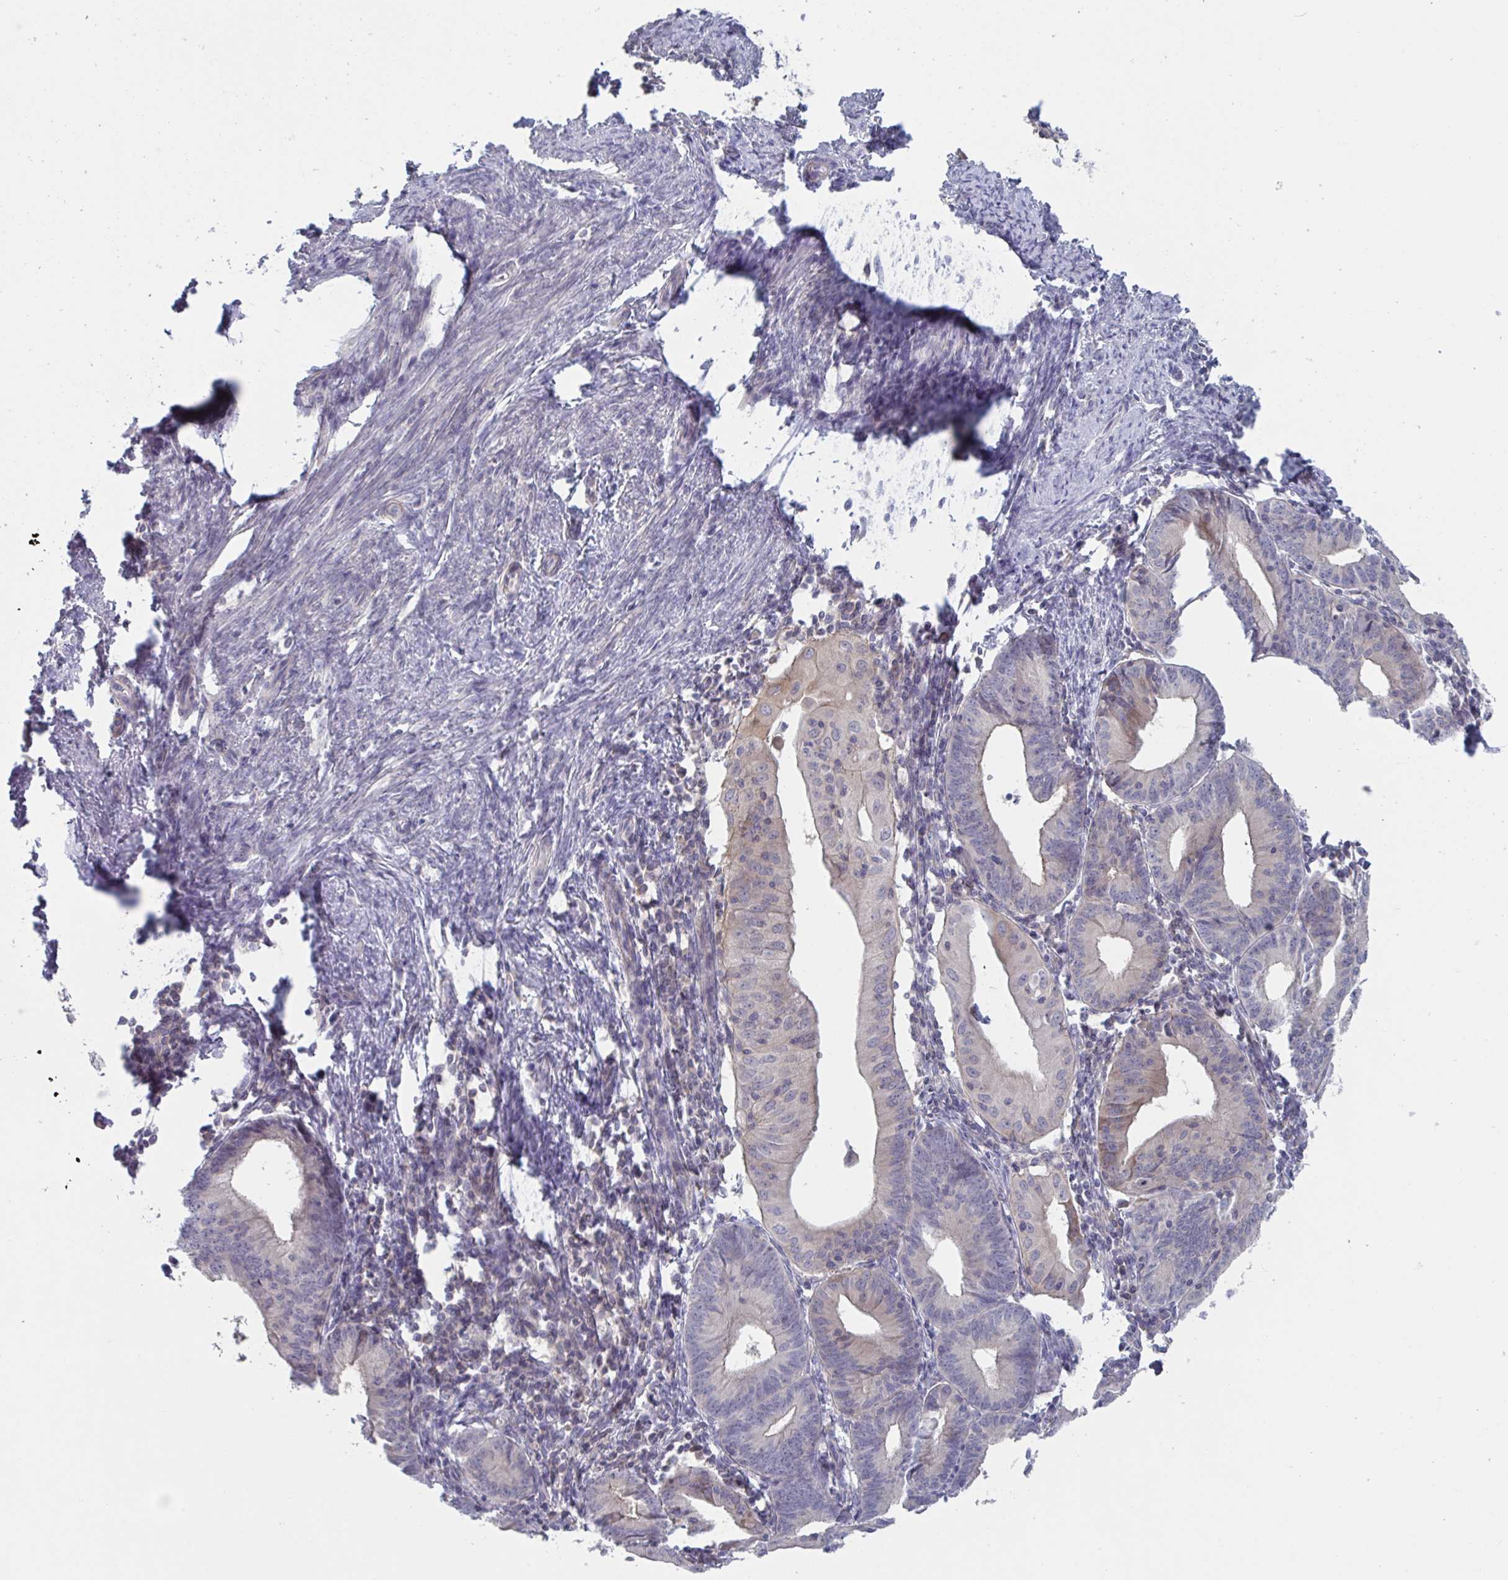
{"staining": {"intensity": "weak", "quantity": "<25%", "location": "cytoplasmic/membranous"}, "tissue": "endometrial cancer", "cell_type": "Tumor cells", "image_type": "cancer", "snomed": [{"axis": "morphology", "description": "Adenocarcinoma, NOS"}, {"axis": "topography", "description": "Endometrium"}], "caption": "Histopathology image shows no significant protein expression in tumor cells of adenocarcinoma (endometrial). The staining is performed using DAB brown chromogen with nuclei counter-stained in using hematoxylin.", "gene": "STK26", "patient": {"sex": "female", "age": 60}}